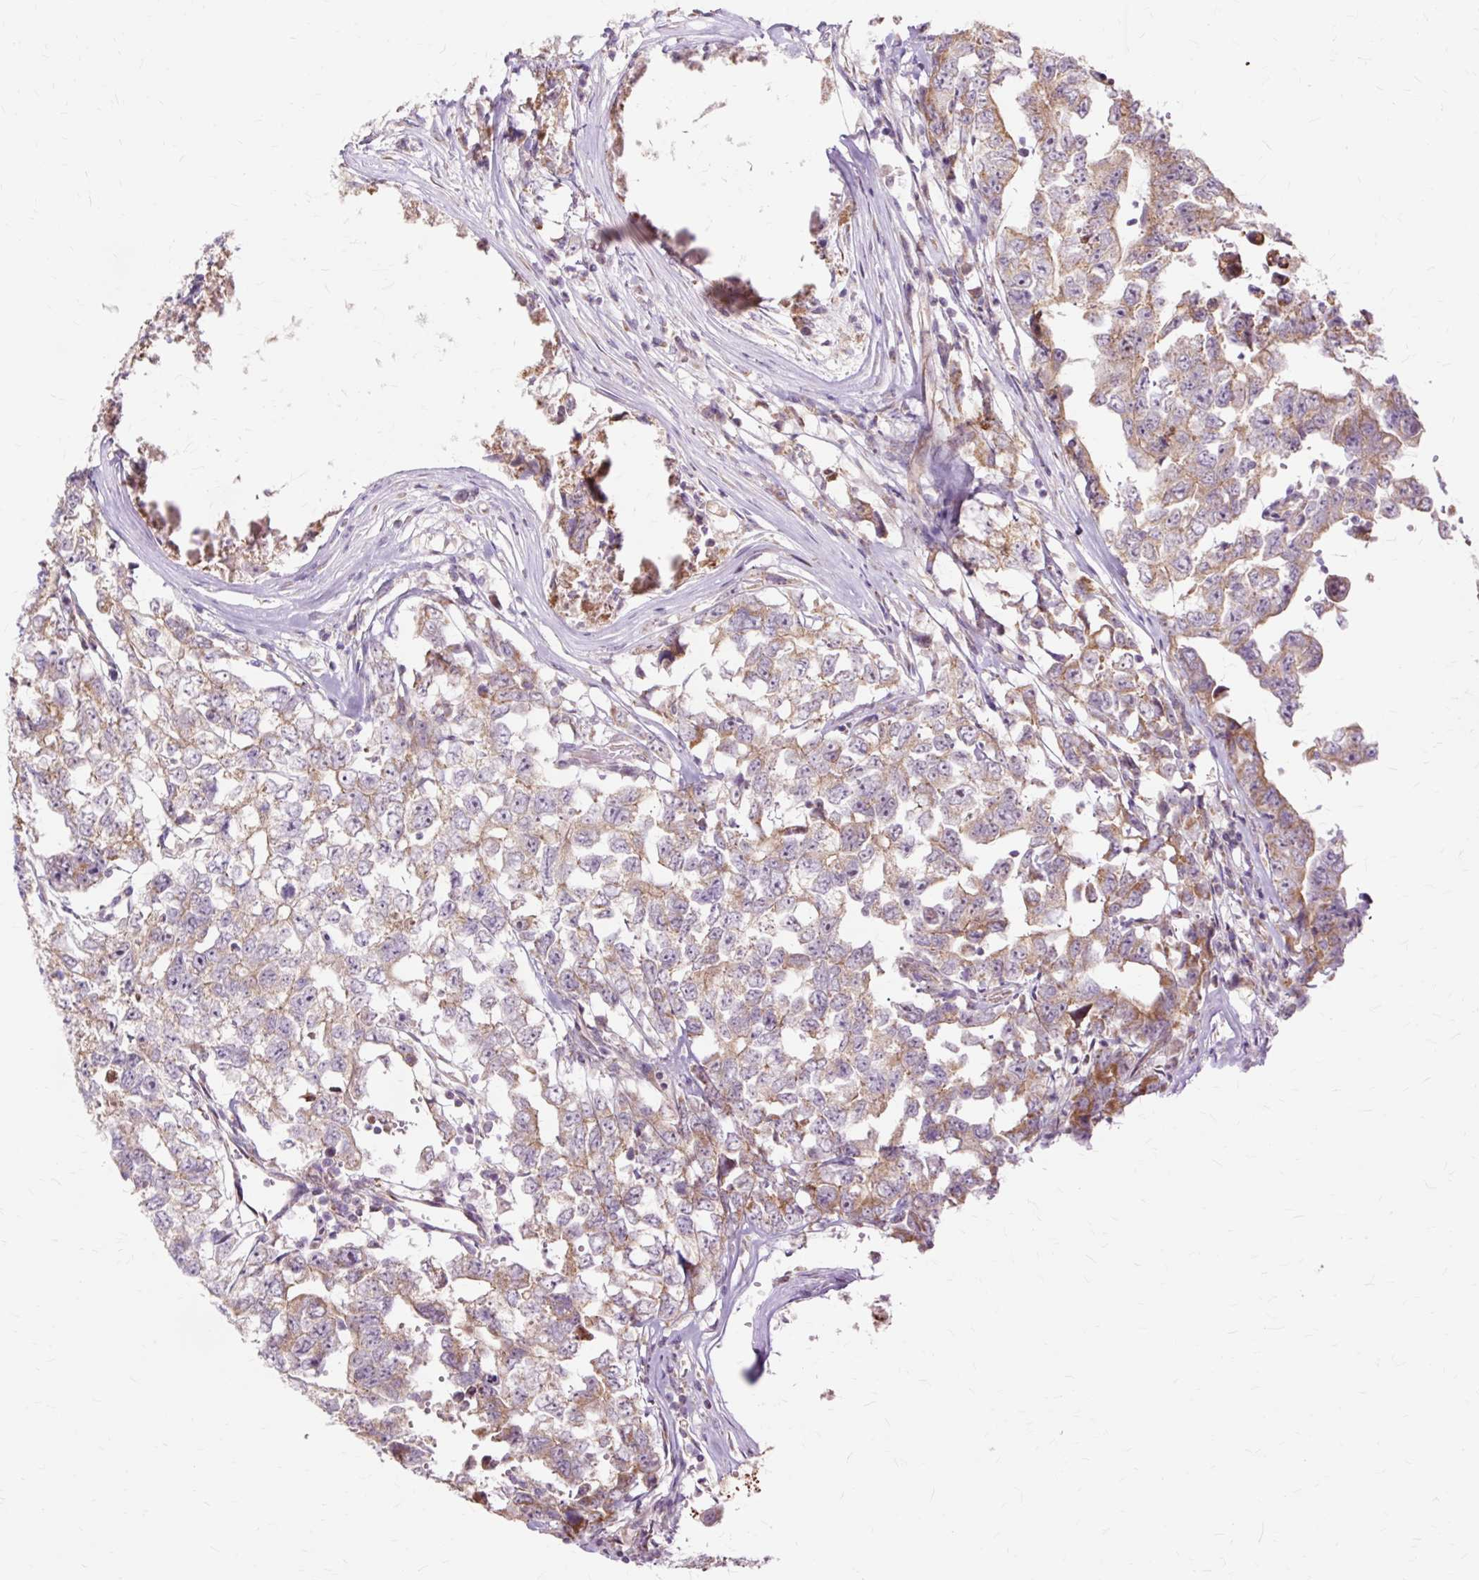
{"staining": {"intensity": "moderate", "quantity": ">75%", "location": "cytoplasmic/membranous"}, "tissue": "testis cancer", "cell_type": "Tumor cells", "image_type": "cancer", "snomed": [{"axis": "morphology", "description": "Carcinoma, Embryonal, NOS"}, {"axis": "topography", "description": "Testis"}], "caption": "Immunohistochemical staining of testis cancer (embryonal carcinoma) demonstrates medium levels of moderate cytoplasmic/membranous protein staining in approximately >75% of tumor cells.", "gene": "PDZD2", "patient": {"sex": "male", "age": 22}}